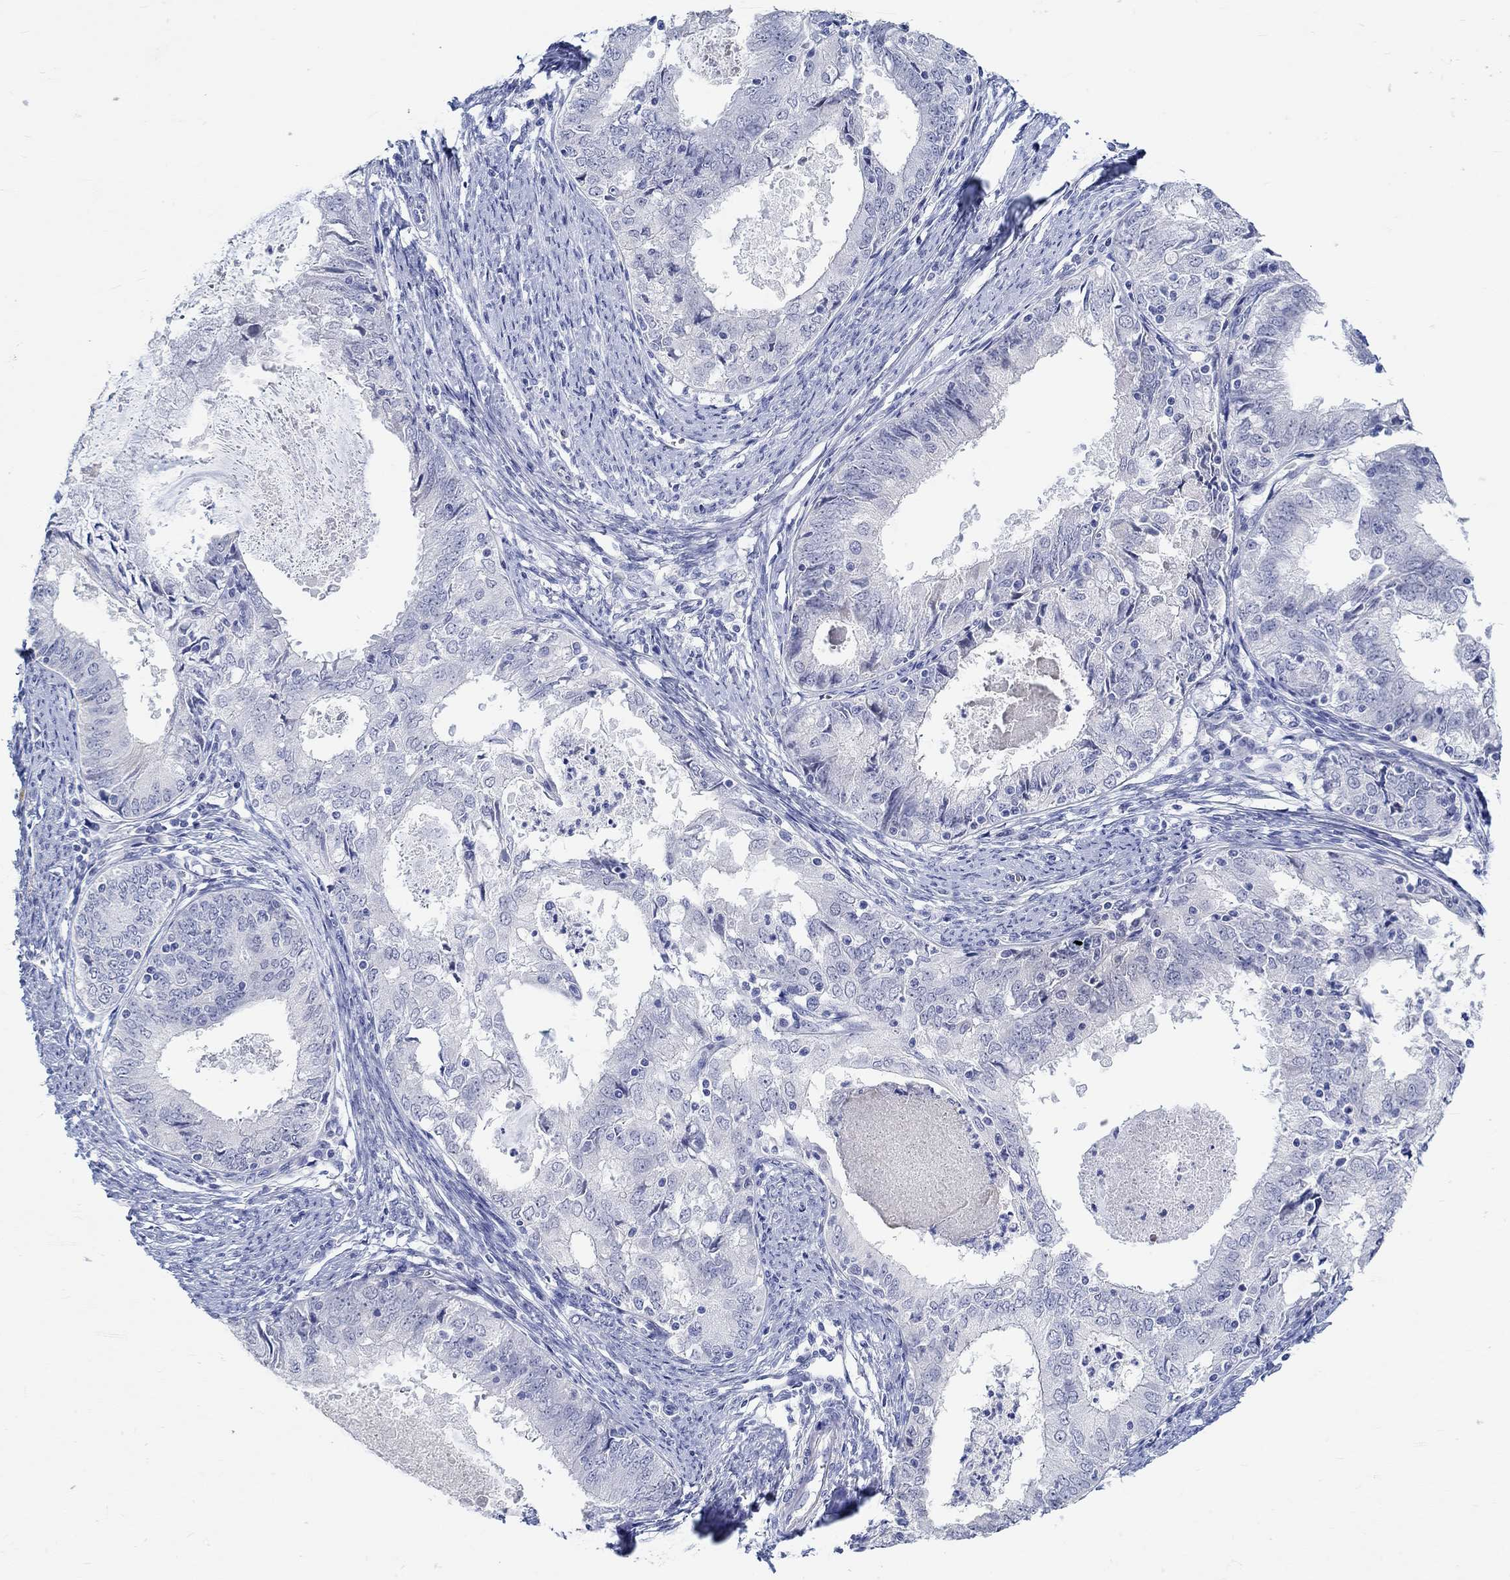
{"staining": {"intensity": "negative", "quantity": "none", "location": "none"}, "tissue": "endometrial cancer", "cell_type": "Tumor cells", "image_type": "cancer", "snomed": [{"axis": "morphology", "description": "Adenocarcinoma, NOS"}, {"axis": "topography", "description": "Endometrium"}], "caption": "Endometrial cancer was stained to show a protein in brown. There is no significant staining in tumor cells.", "gene": "GRIA3", "patient": {"sex": "female", "age": 57}}